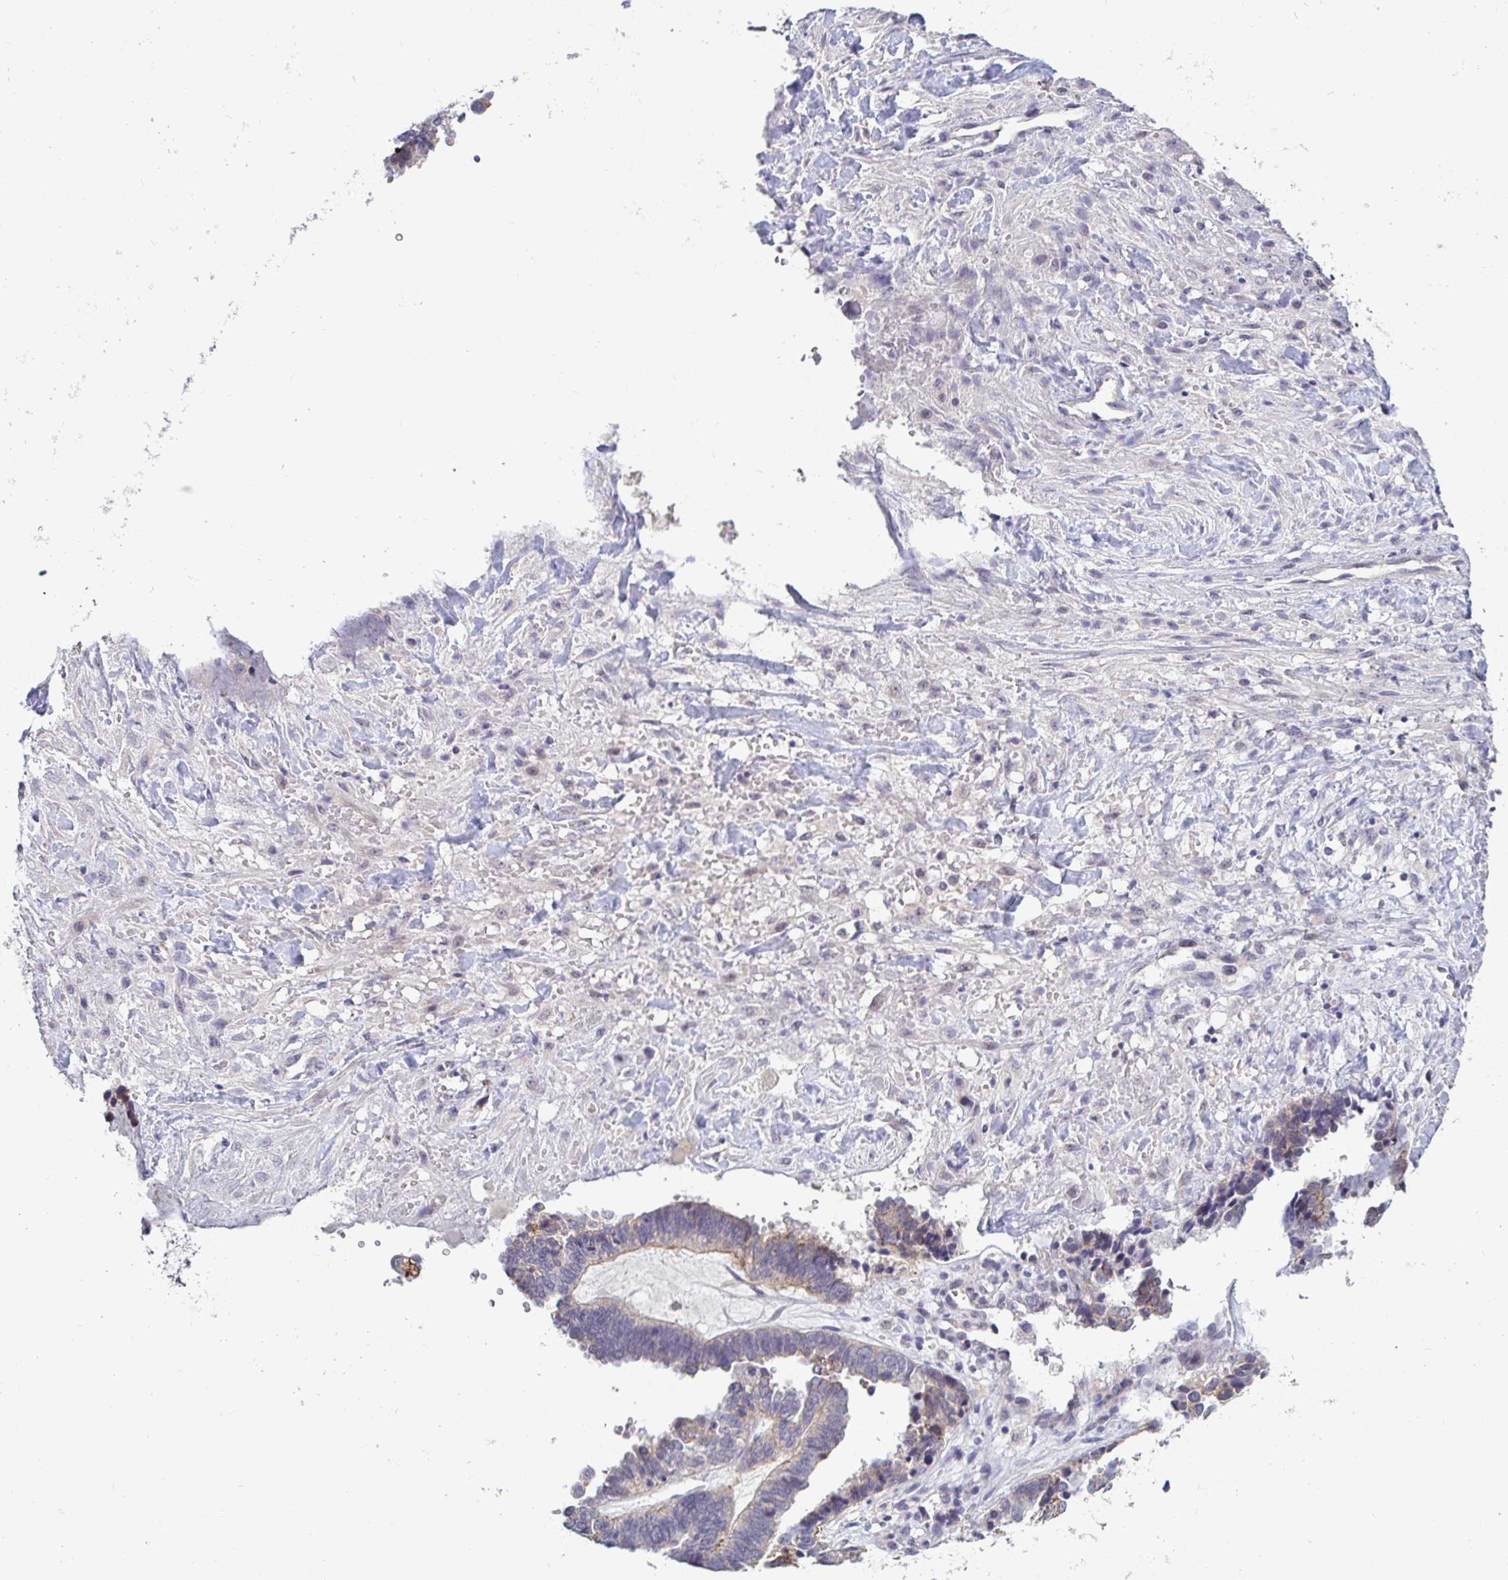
{"staining": {"intensity": "weak", "quantity": "<25%", "location": "cytoplasmic/membranous"}, "tissue": "ovarian cancer", "cell_type": "Tumor cells", "image_type": "cancer", "snomed": [{"axis": "morphology", "description": "Cystadenocarcinoma, serous, NOS"}, {"axis": "topography", "description": "Ovary"}], "caption": "An image of human serous cystadenocarcinoma (ovarian) is negative for staining in tumor cells. (Immunohistochemistry, brightfield microscopy, high magnification).", "gene": "GSTM1", "patient": {"sex": "female", "age": 51}}